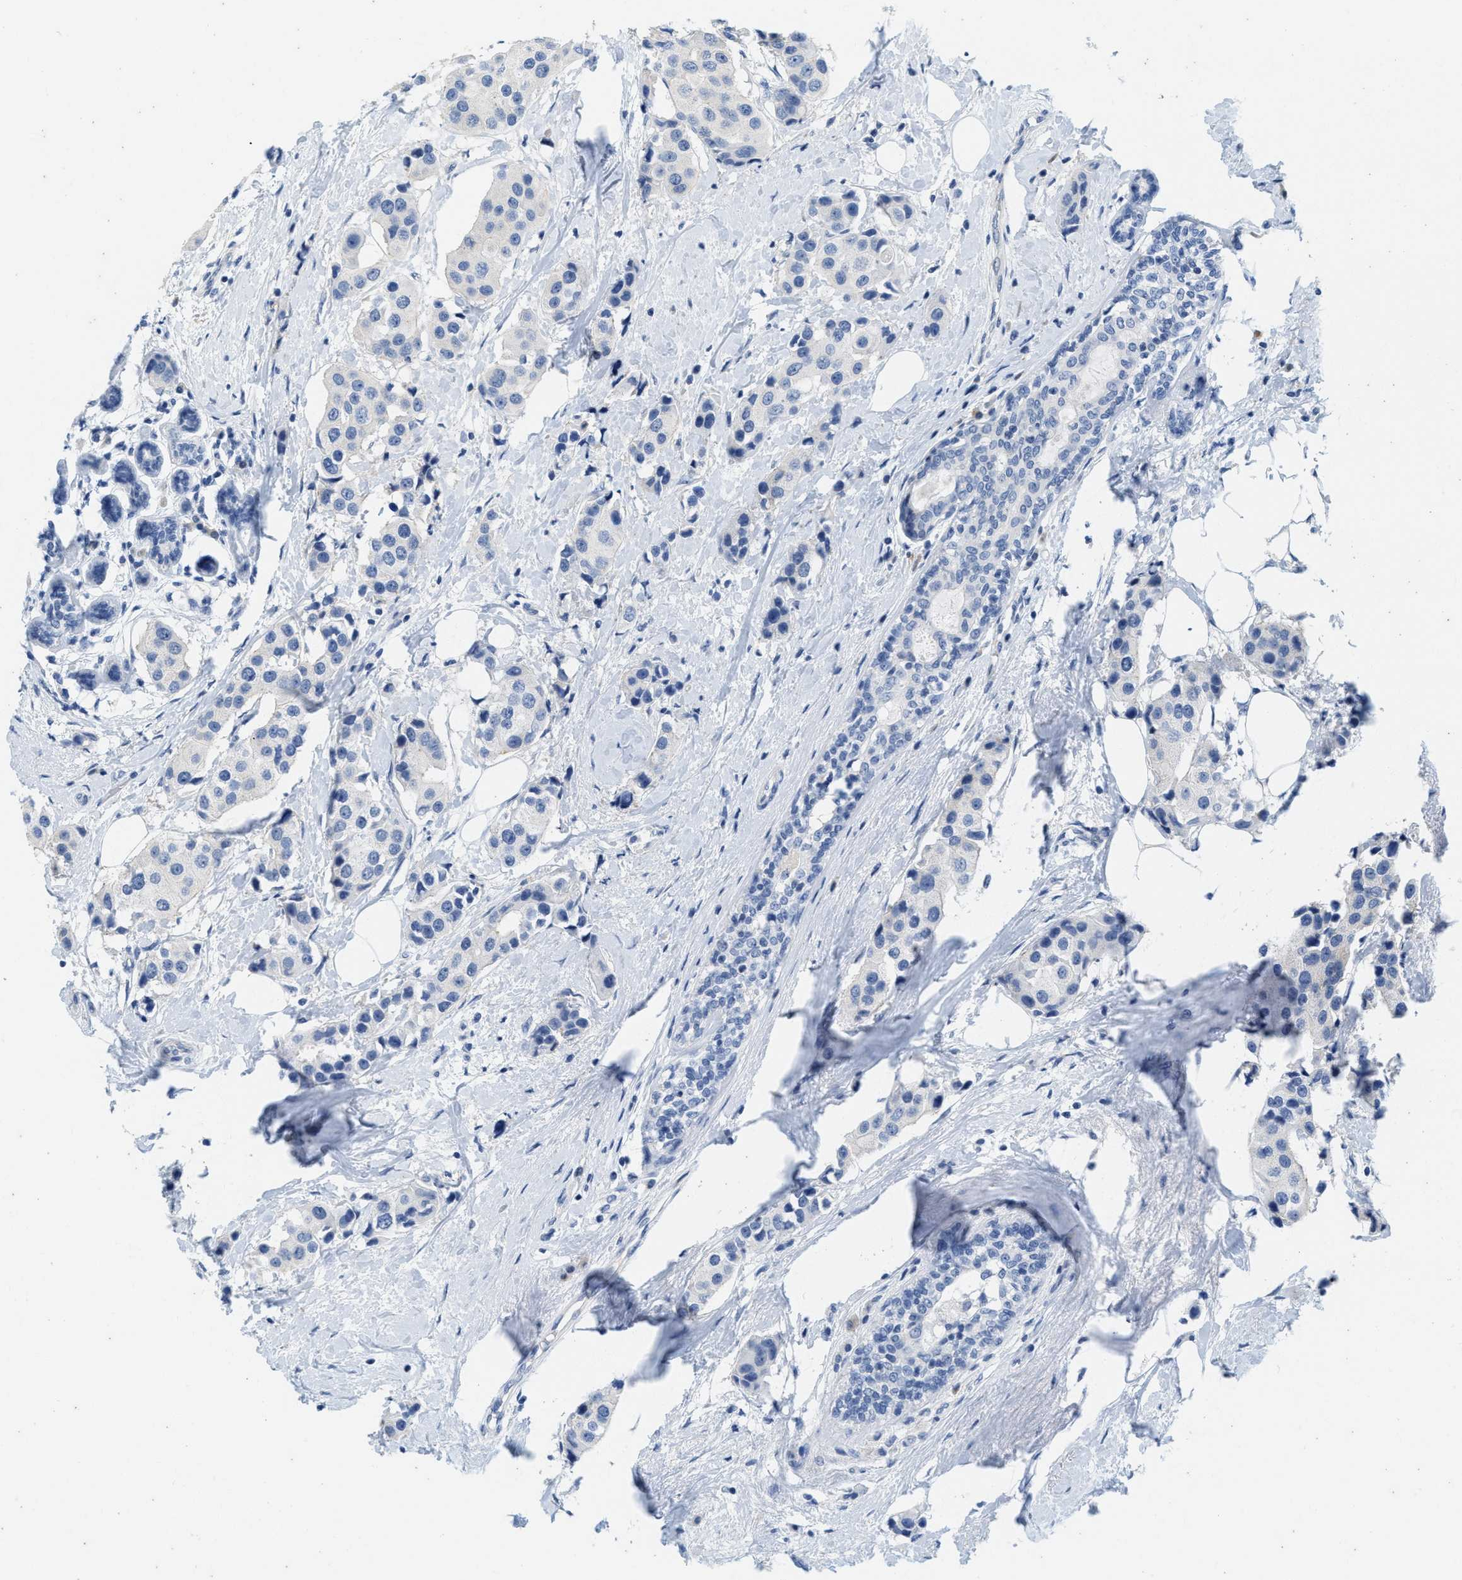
{"staining": {"intensity": "negative", "quantity": "none", "location": "none"}, "tissue": "breast cancer", "cell_type": "Tumor cells", "image_type": "cancer", "snomed": [{"axis": "morphology", "description": "Normal tissue, NOS"}, {"axis": "morphology", "description": "Duct carcinoma"}, {"axis": "topography", "description": "Breast"}], "caption": "IHC histopathology image of breast cancer stained for a protein (brown), which reveals no staining in tumor cells.", "gene": "ABCB11", "patient": {"sex": "female", "age": 39}}